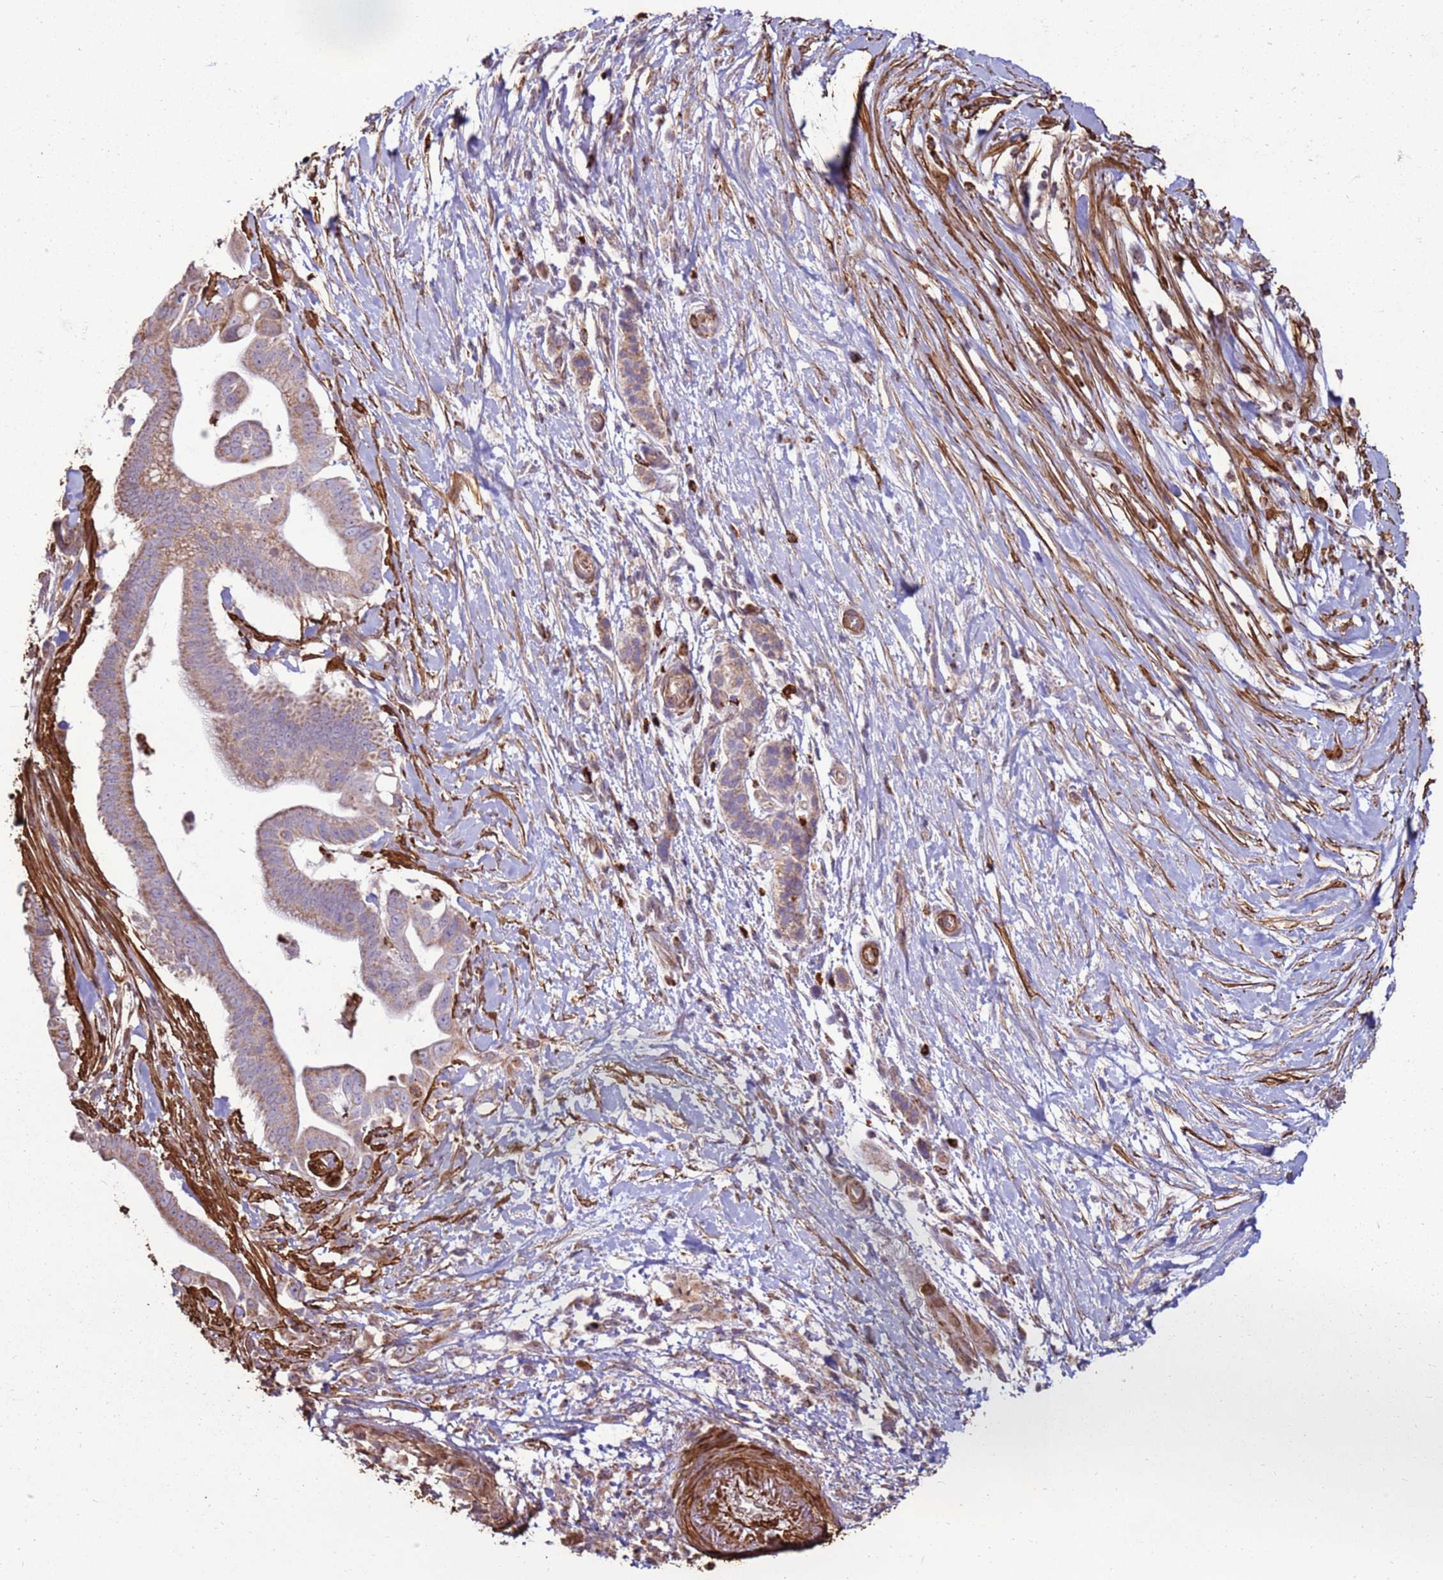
{"staining": {"intensity": "moderate", "quantity": "25%-75%", "location": "cytoplasmic/membranous"}, "tissue": "pancreatic cancer", "cell_type": "Tumor cells", "image_type": "cancer", "snomed": [{"axis": "morphology", "description": "Adenocarcinoma, NOS"}, {"axis": "topography", "description": "Pancreas"}], "caption": "DAB (3,3'-diaminobenzidine) immunohistochemical staining of human pancreatic adenocarcinoma reveals moderate cytoplasmic/membranous protein positivity in approximately 25%-75% of tumor cells.", "gene": "DDX59", "patient": {"sex": "male", "age": 68}}